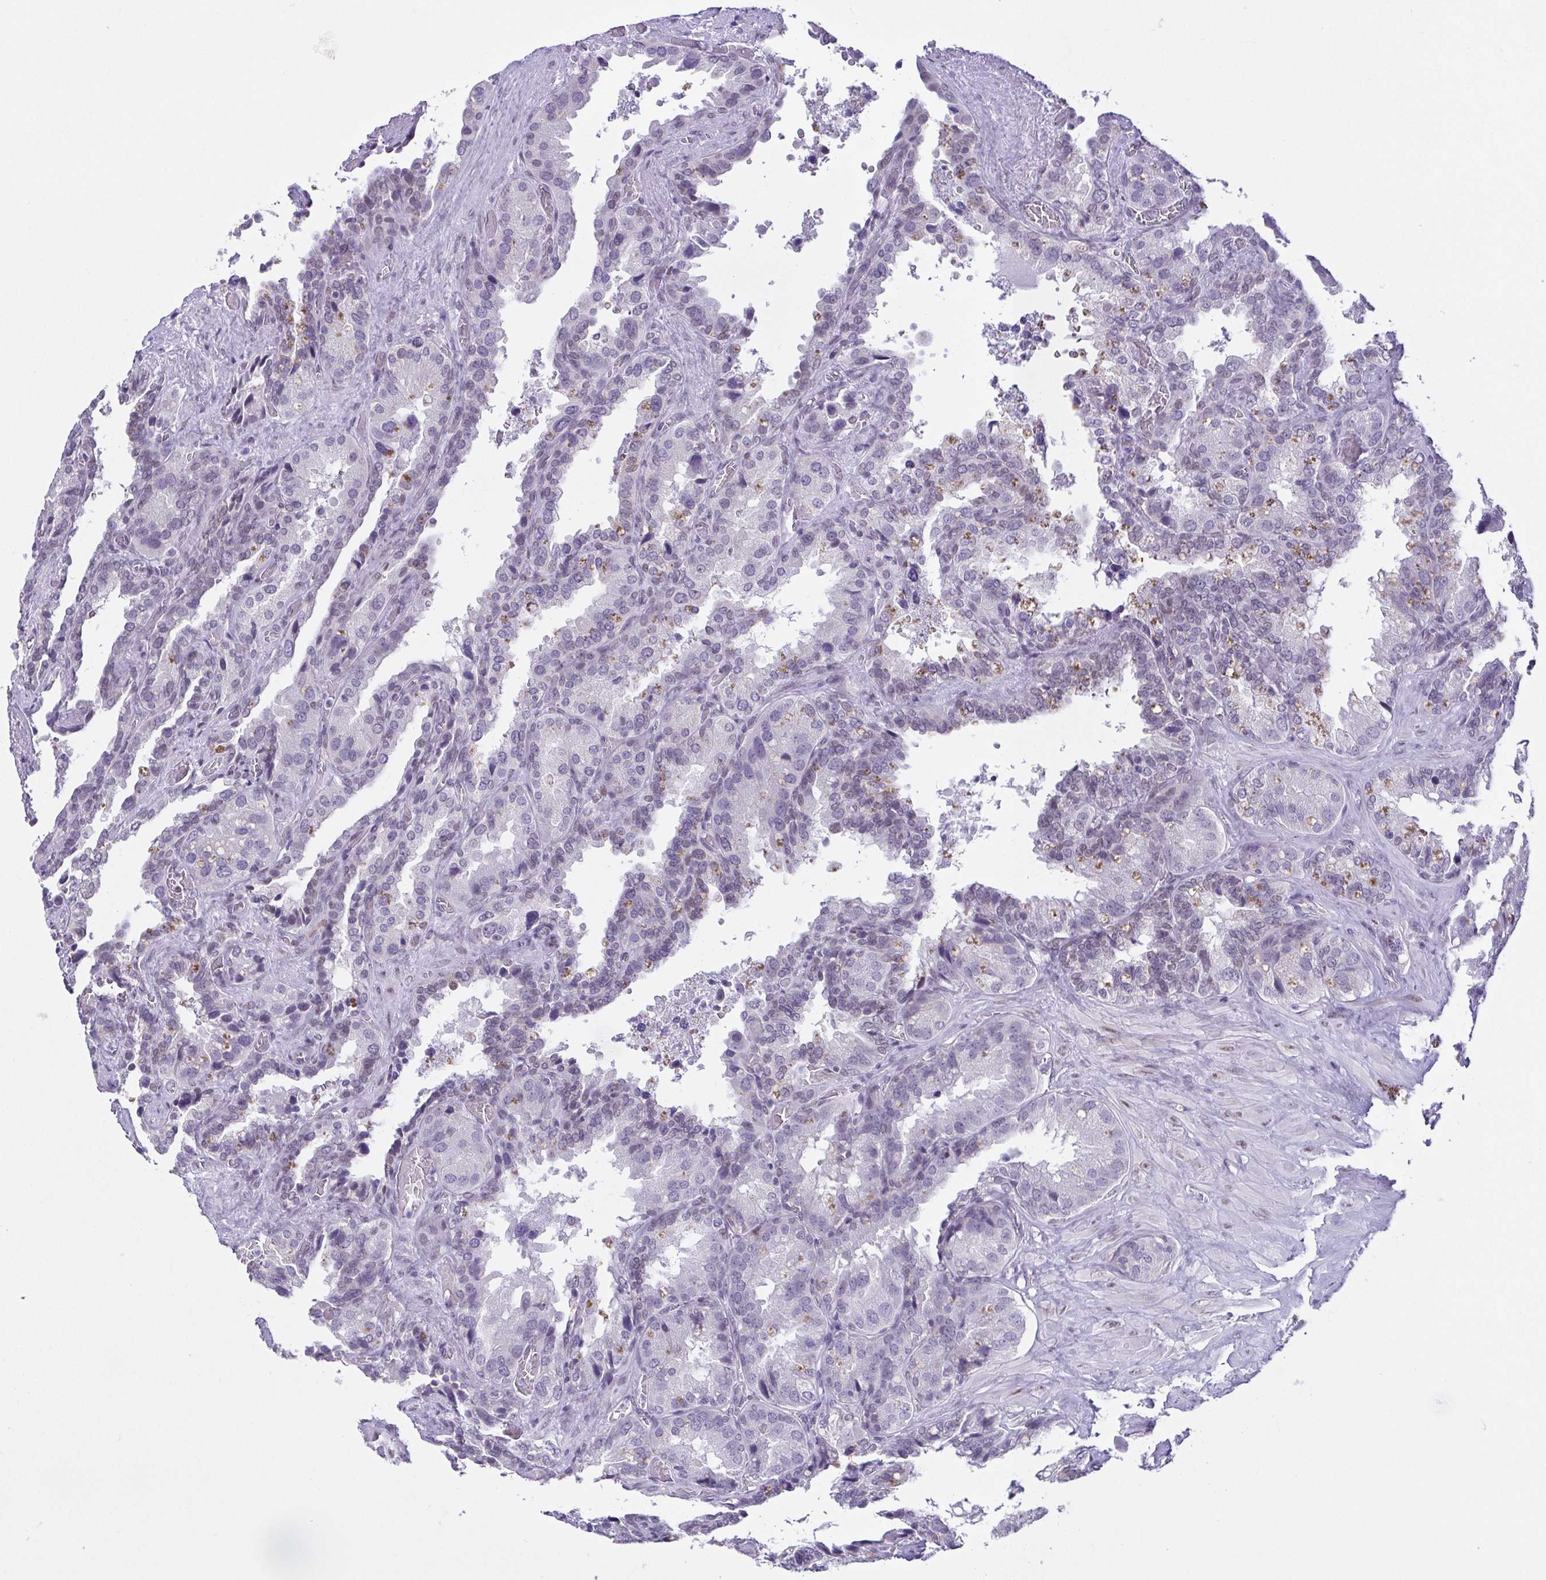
{"staining": {"intensity": "weak", "quantity": "<25%", "location": "cytoplasmic/membranous"}, "tissue": "seminal vesicle", "cell_type": "Glandular cells", "image_type": "normal", "snomed": [{"axis": "morphology", "description": "Normal tissue, NOS"}, {"axis": "topography", "description": "Seminal veicle"}], "caption": "Immunohistochemistry (IHC) image of normal seminal vesicle stained for a protein (brown), which reveals no positivity in glandular cells.", "gene": "RBM3", "patient": {"sex": "male", "age": 60}}